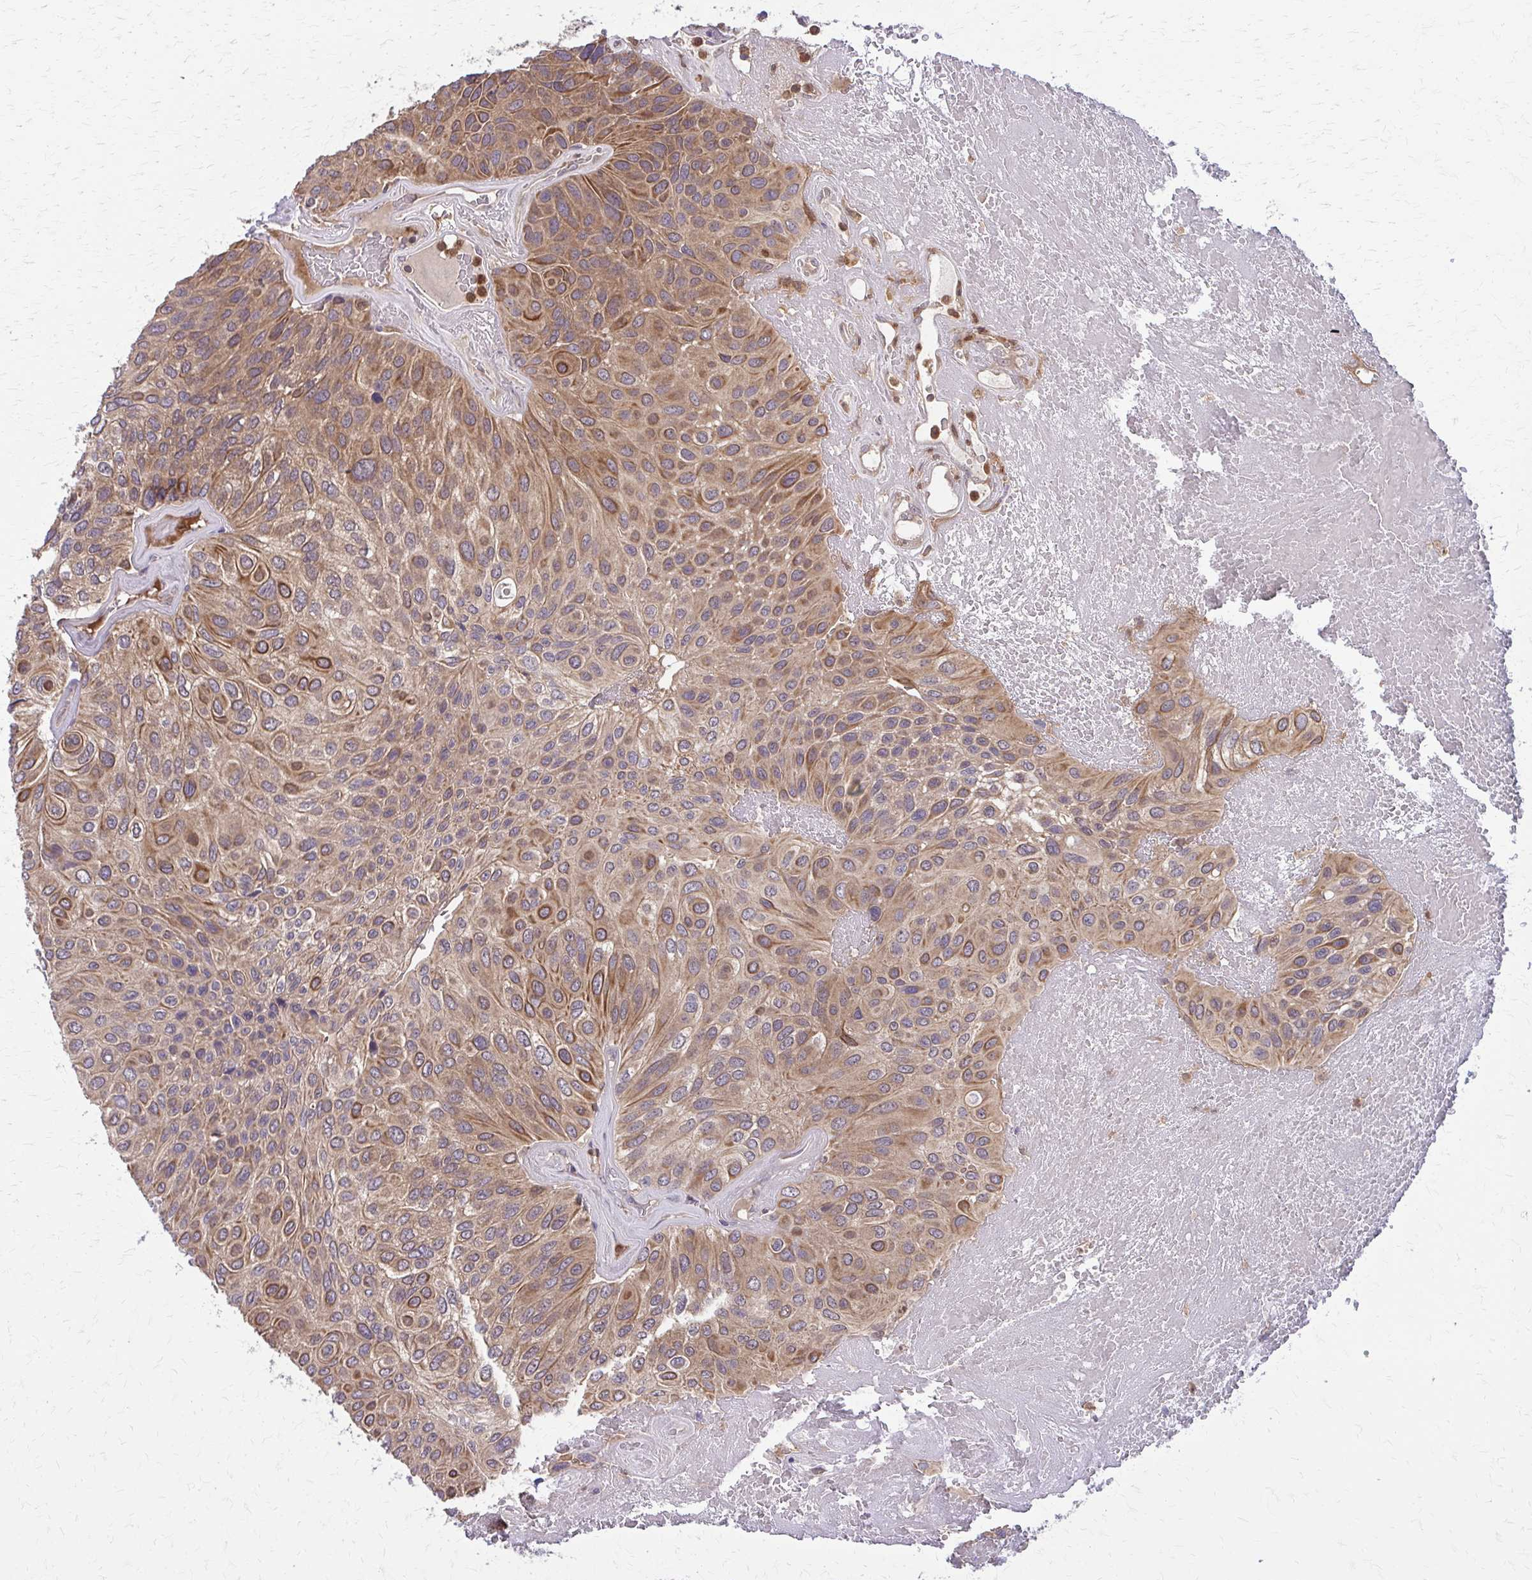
{"staining": {"intensity": "moderate", "quantity": "25%-75%", "location": "cytoplasmic/membranous"}, "tissue": "urothelial cancer", "cell_type": "Tumor cells", "image_type": "cancer", "snomed": [{"axis": "morphology", "description": "Urothelial carcinoma, High grade"}, {"axis": "topography", "description": "Urinary bladder"}], "caption": "Tumor cells demonstrate medium levels of moderate cytoplasmic/membranous expression in approximately 25%-75% of cells in high-grade urothelial carcinoma.", "gene": "NRBF2", "patient": {"sex": "male", "age": 66}}